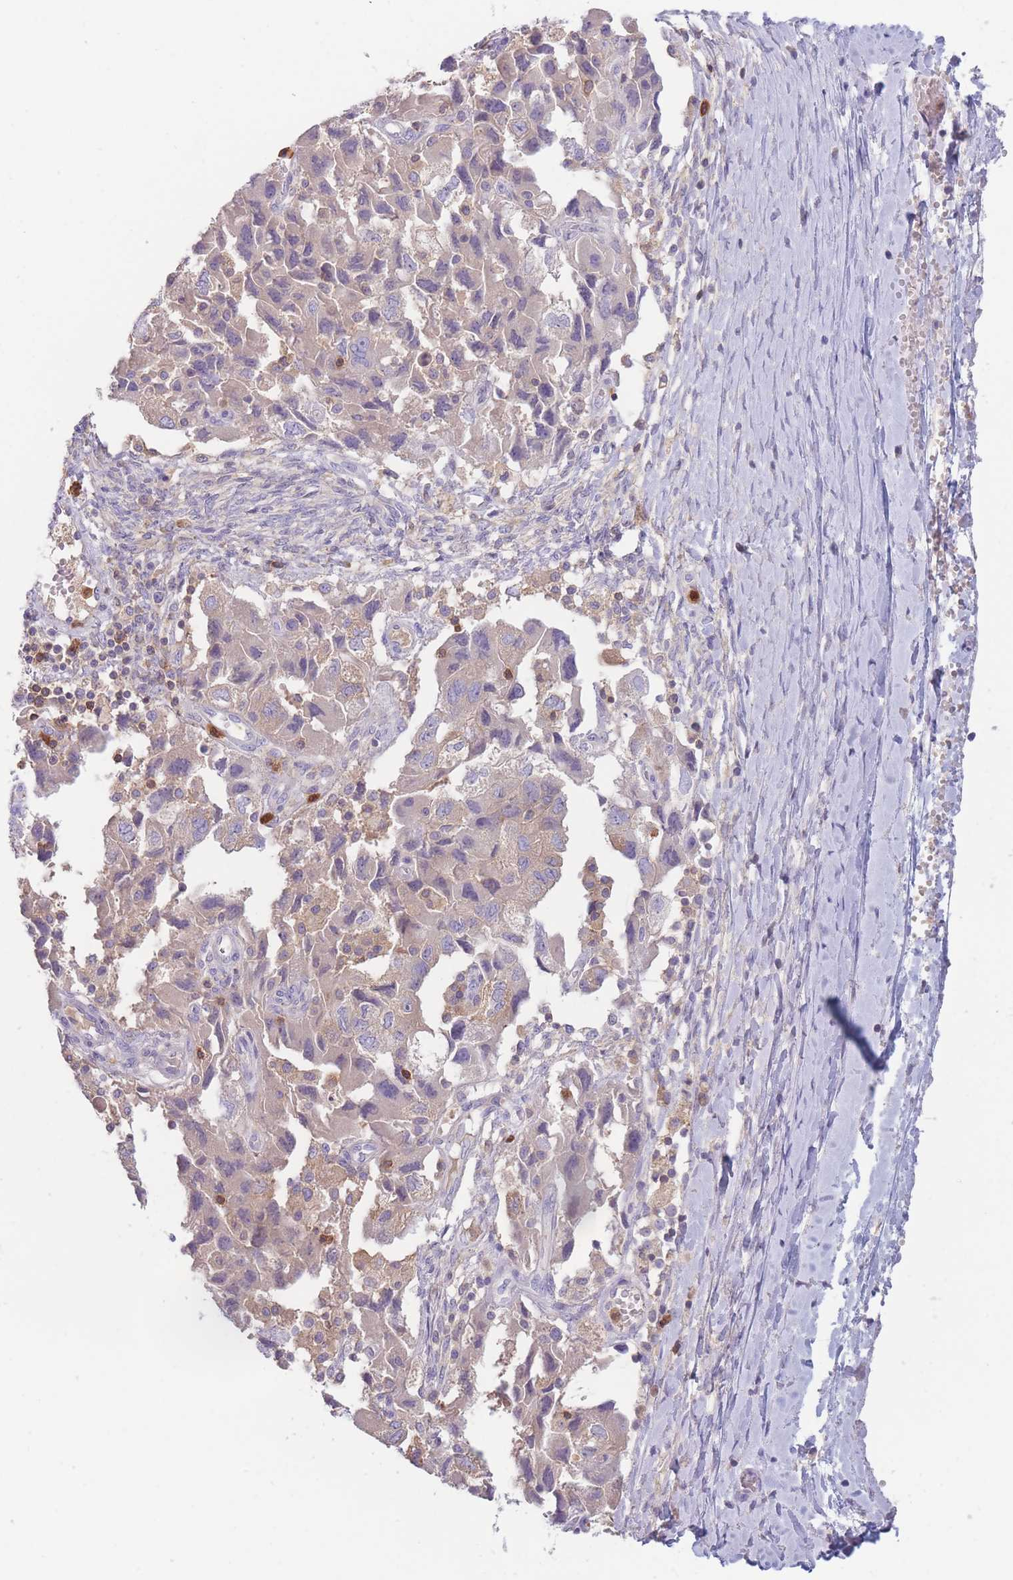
{"staining": {"intensity": "weak", "quantity": ">75%", "location": "cytoplasmic/membranous"}, "tissue": "ovarian cancer", "cell_type": "Tumor cells", "image_type": "cancer", "snomed": [{"axis": "morphology", "description": "Carcinoma, NOS"}, {"axis": "morphology", "description": "Cystadenocarcinoma, serous, NOS"}, {"axis": "topography", "description": "Ovary"}], "caption": "Tumor cells exhibit low levels of weak cytoplasmic/membranous positivity in approximately >75% of cells in human ovarian cancer (carcinoma). (brown staining indicates protein expression, while blue staining denotes nuclei).", "gene": "ST3GAL4", "patient": {"sex": "female", "age": 69}}